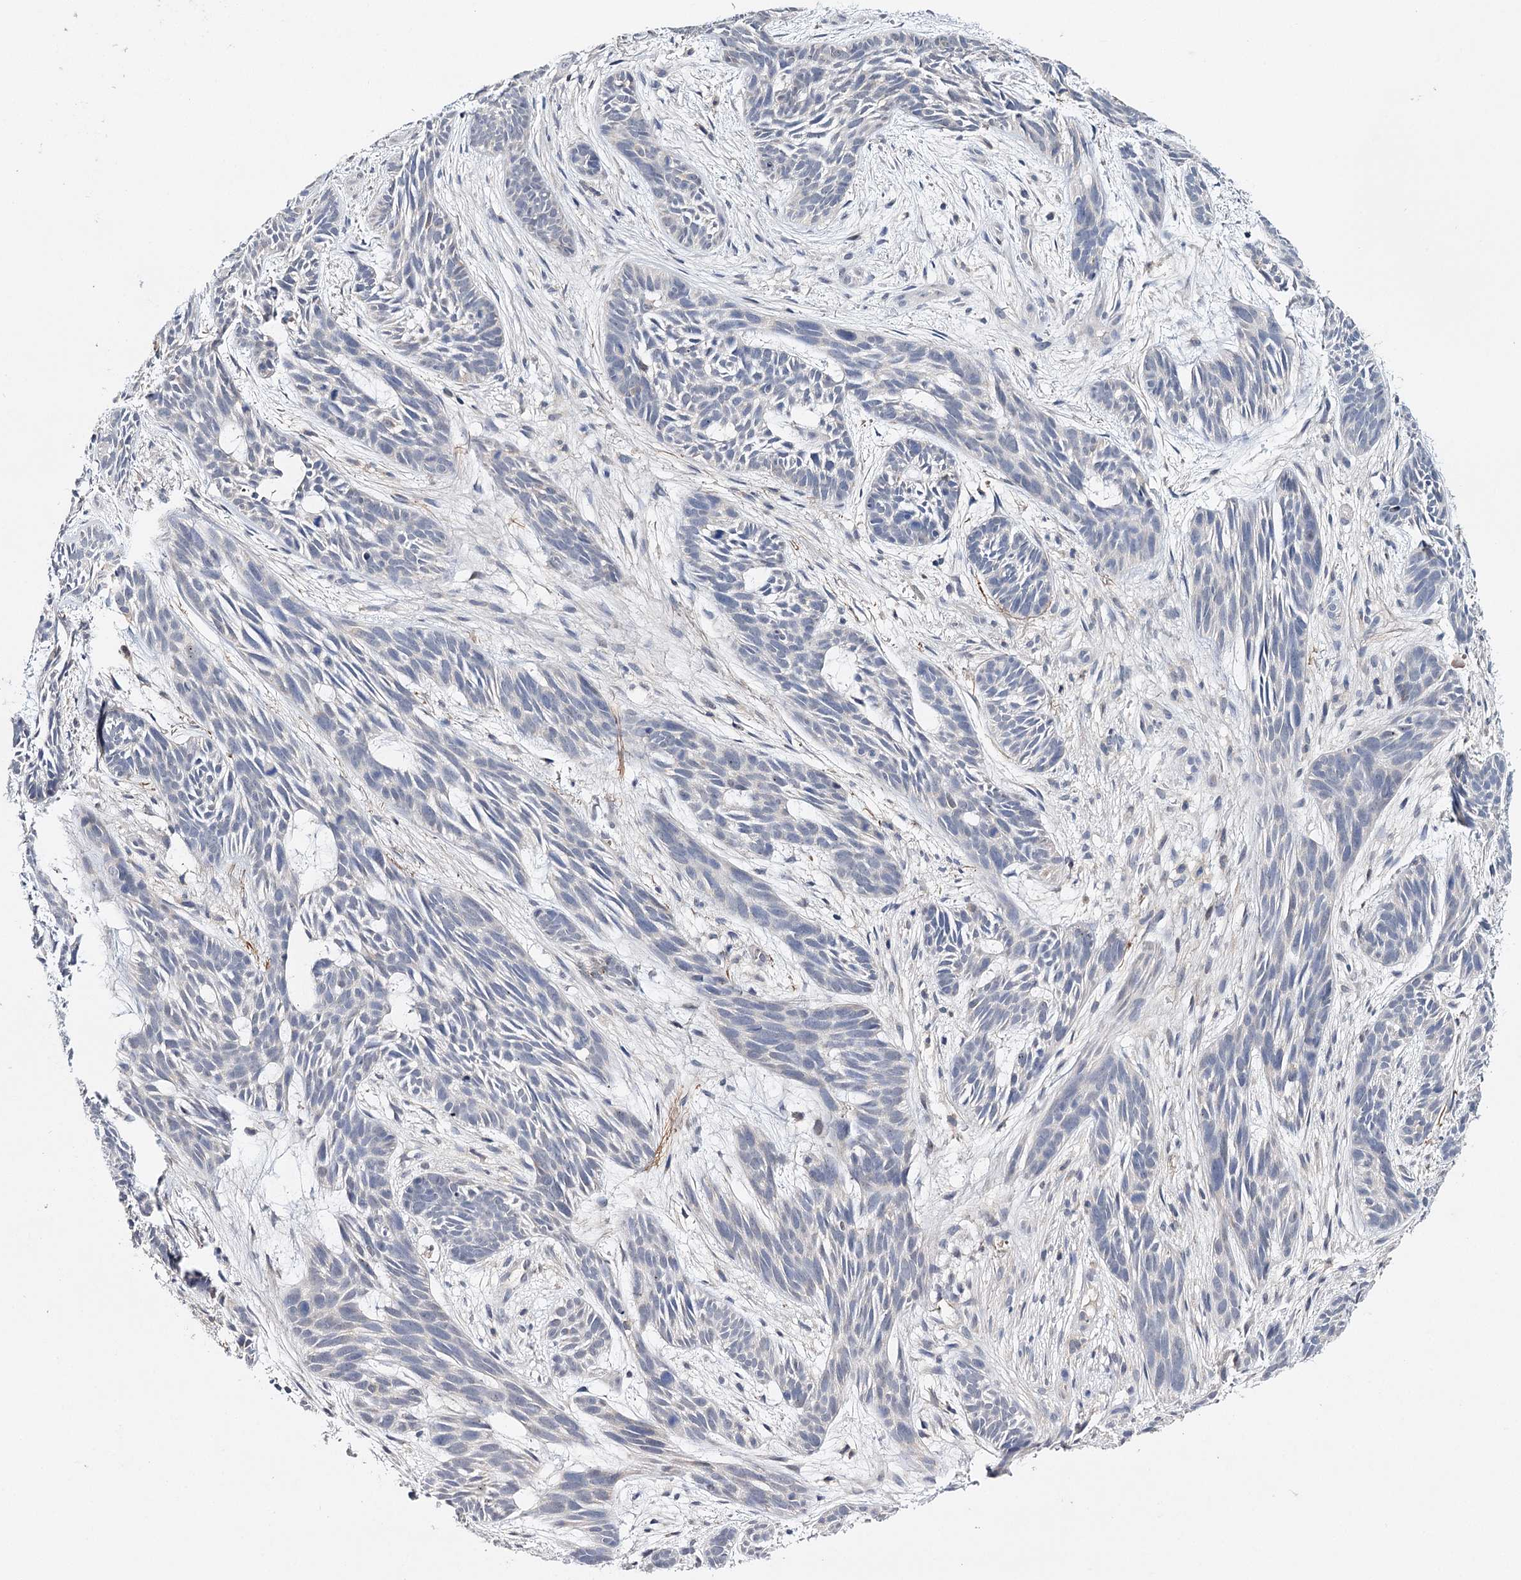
{"staining": {"intensity": "negative", "quantity": "none", "location": "none"}, "tissue": "skin cancer", "cell_type": "Tumor cells", "image_type": "cancer", "snomed": [{"axis": "morphology", "description": "Basal cell carcinoma"}, {"axis": "topography", "description": "Skin"}], "caption": "This histopathology image is of basal cell carcinoma (skin) stained with immunohistochemistry (IHC) to label a protein in brown with the nuclei are counter-stained blue. There is no expression in tumor cells.", "gene": "CFAP46", "patient": {"sex": "male", "age": 89}}